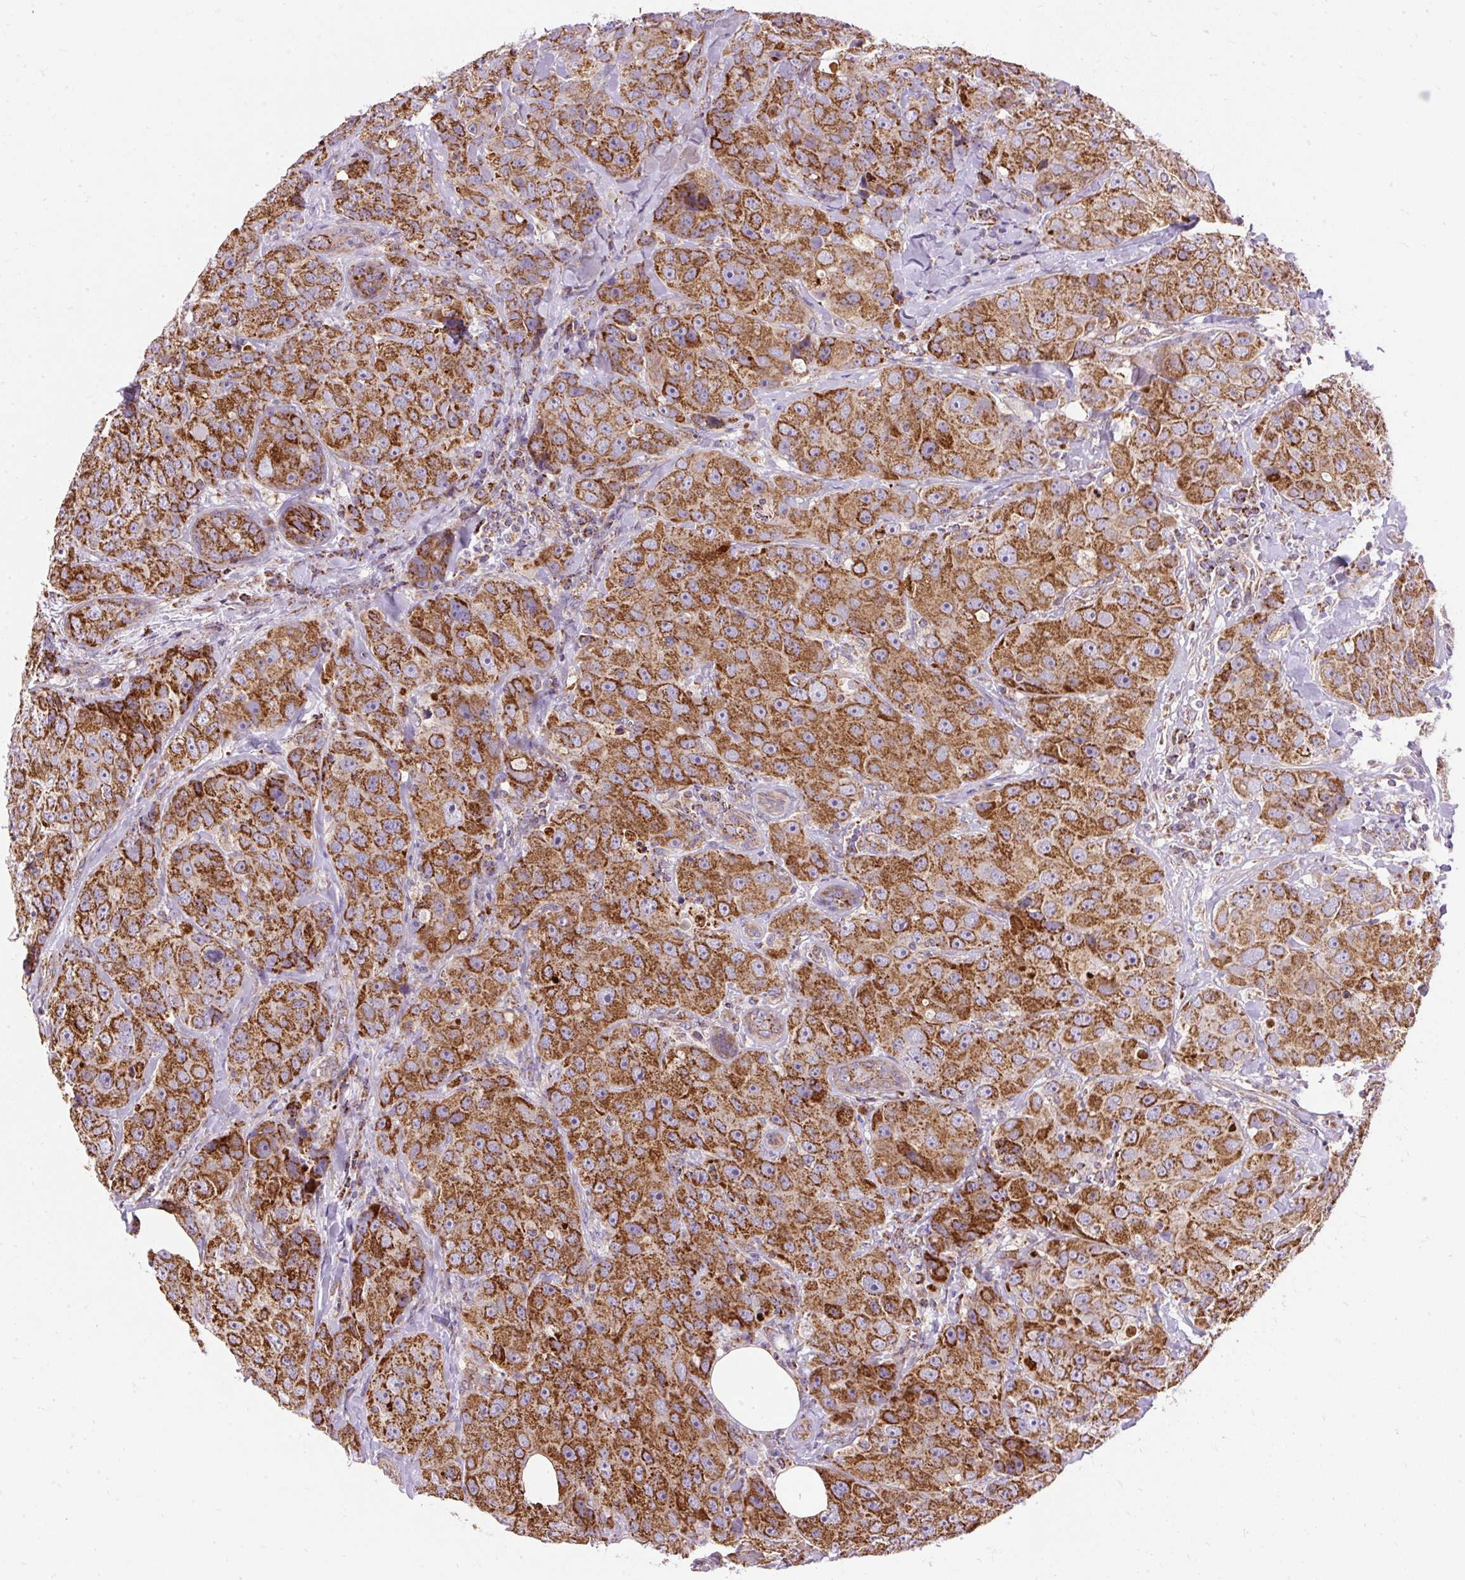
{"staining": {"intensity": "strong", "quantity": ">75%", "location": "cytoplasmic/membranous"}, "tissue": "breast cancer", "cell_type": "Tumor cells", "image_type": "cancer", "snomed": [{"axis": "morphology", "description": "Duct carcinoma"}, {"axis": "topography", "description": "Breast"}], "caption": "Immunohistochemical staining of infiltrating ductal carcinoma (breast) demonstrates strong cytoplasmic/membranous protein expression in approximately >75% of tumor cells.", "gene": "CEP290", "patient": {"sex": "female", "age": 43}}